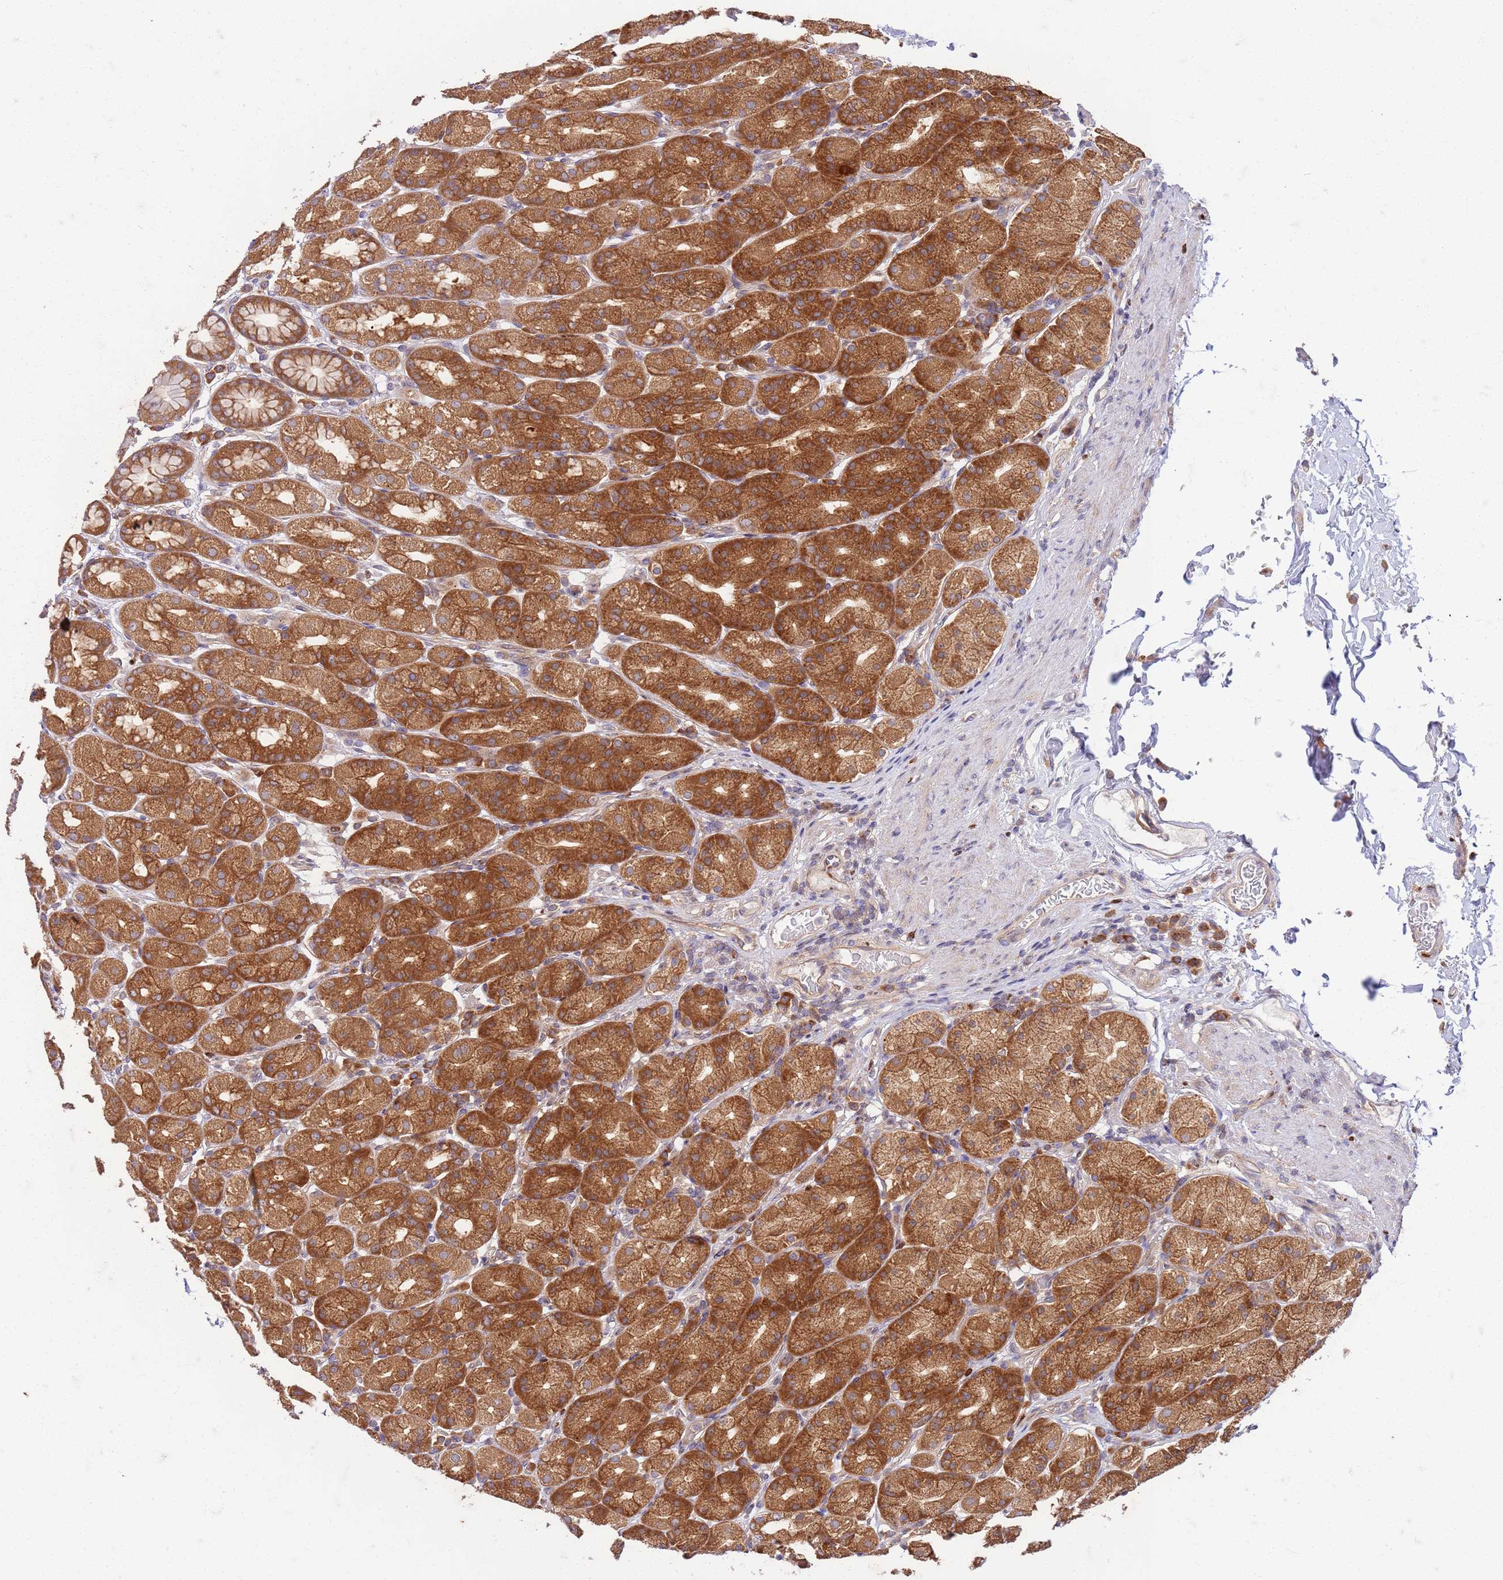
{"staining": {"intensity": "strong", "quantity": ">75%", "location": "cytoplasmic/membranous"}, "tissue": "stomach", "cell_type": "Glandular cells", "image_type": "normal", "snomed": [{"axis": "morphology", "description": "Normal tissue, NOS"}, {"axis": "topography", "description": "Stomach, upper"}], "caption": "Protein expression analysis of unremarkable stomach exhibits strong cytoplasmic/membranous staining in about >75% of glandular cells. The staining is performed using DAB (3,3'-diaminobenzidine) brown chromogen to label protein expression. The nuclei are counter-stained blue using hematoxylin.", "gene": "OSBP", "patient": {"sex": "male", "age": 68}}